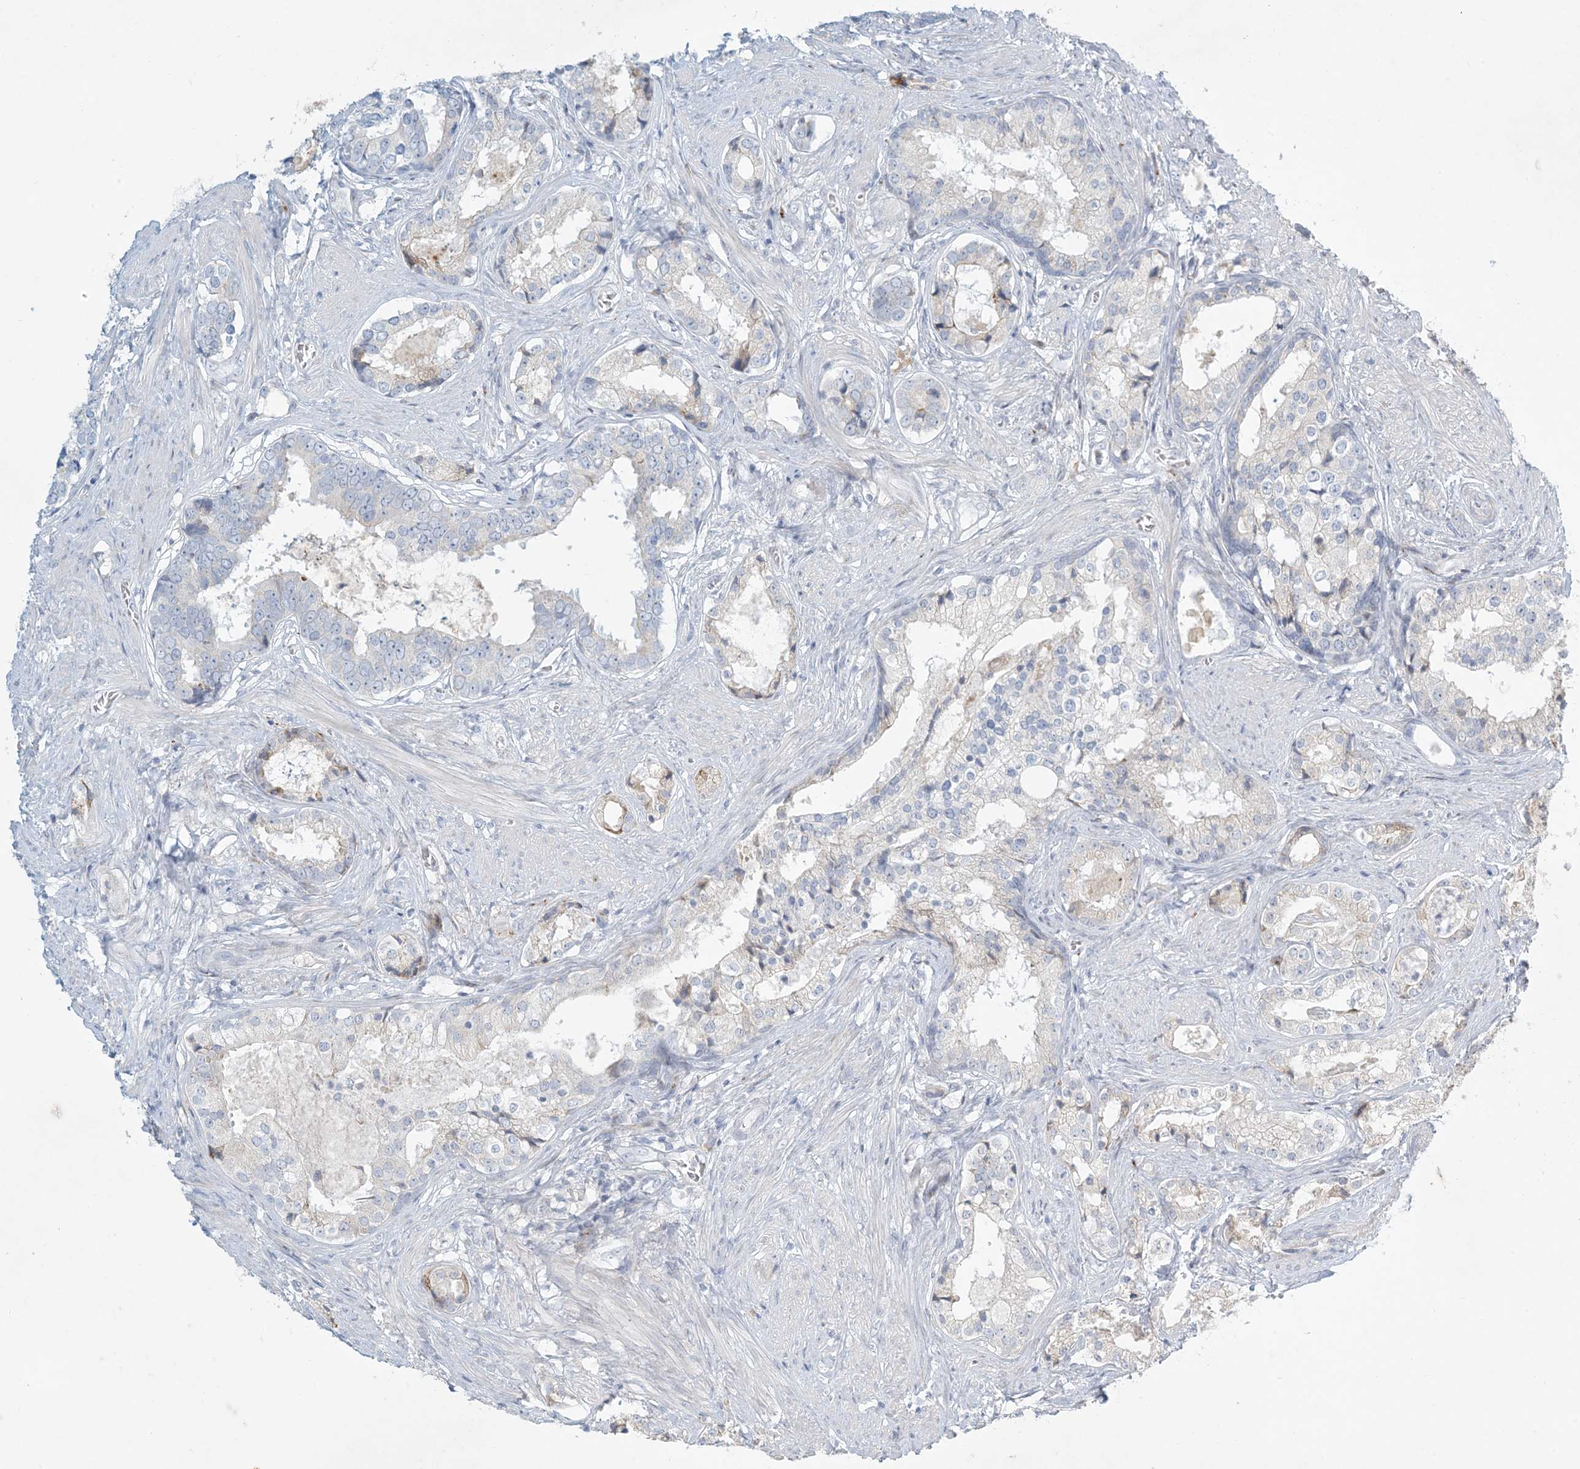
{"staining": {"intensity": "negative", "quantity": "none", "location": "none"}, "tissue": "prostate cancer", "cell_type": "Tumor cells", "image_type": "cancer", "snomed": [{"axis": "morphology", "description": "Adenocarcinoma, High grade"}, {"axis": "topography", "description": "Prostate"}], "caption": "Prostate cancer (adenocarcinoma (high-grade)) was stained to show a protein in brown. There is no significant positivity in tumor cells.", "gene": "ZNF385D", "patient": {"sex": "male", "age": 58}}